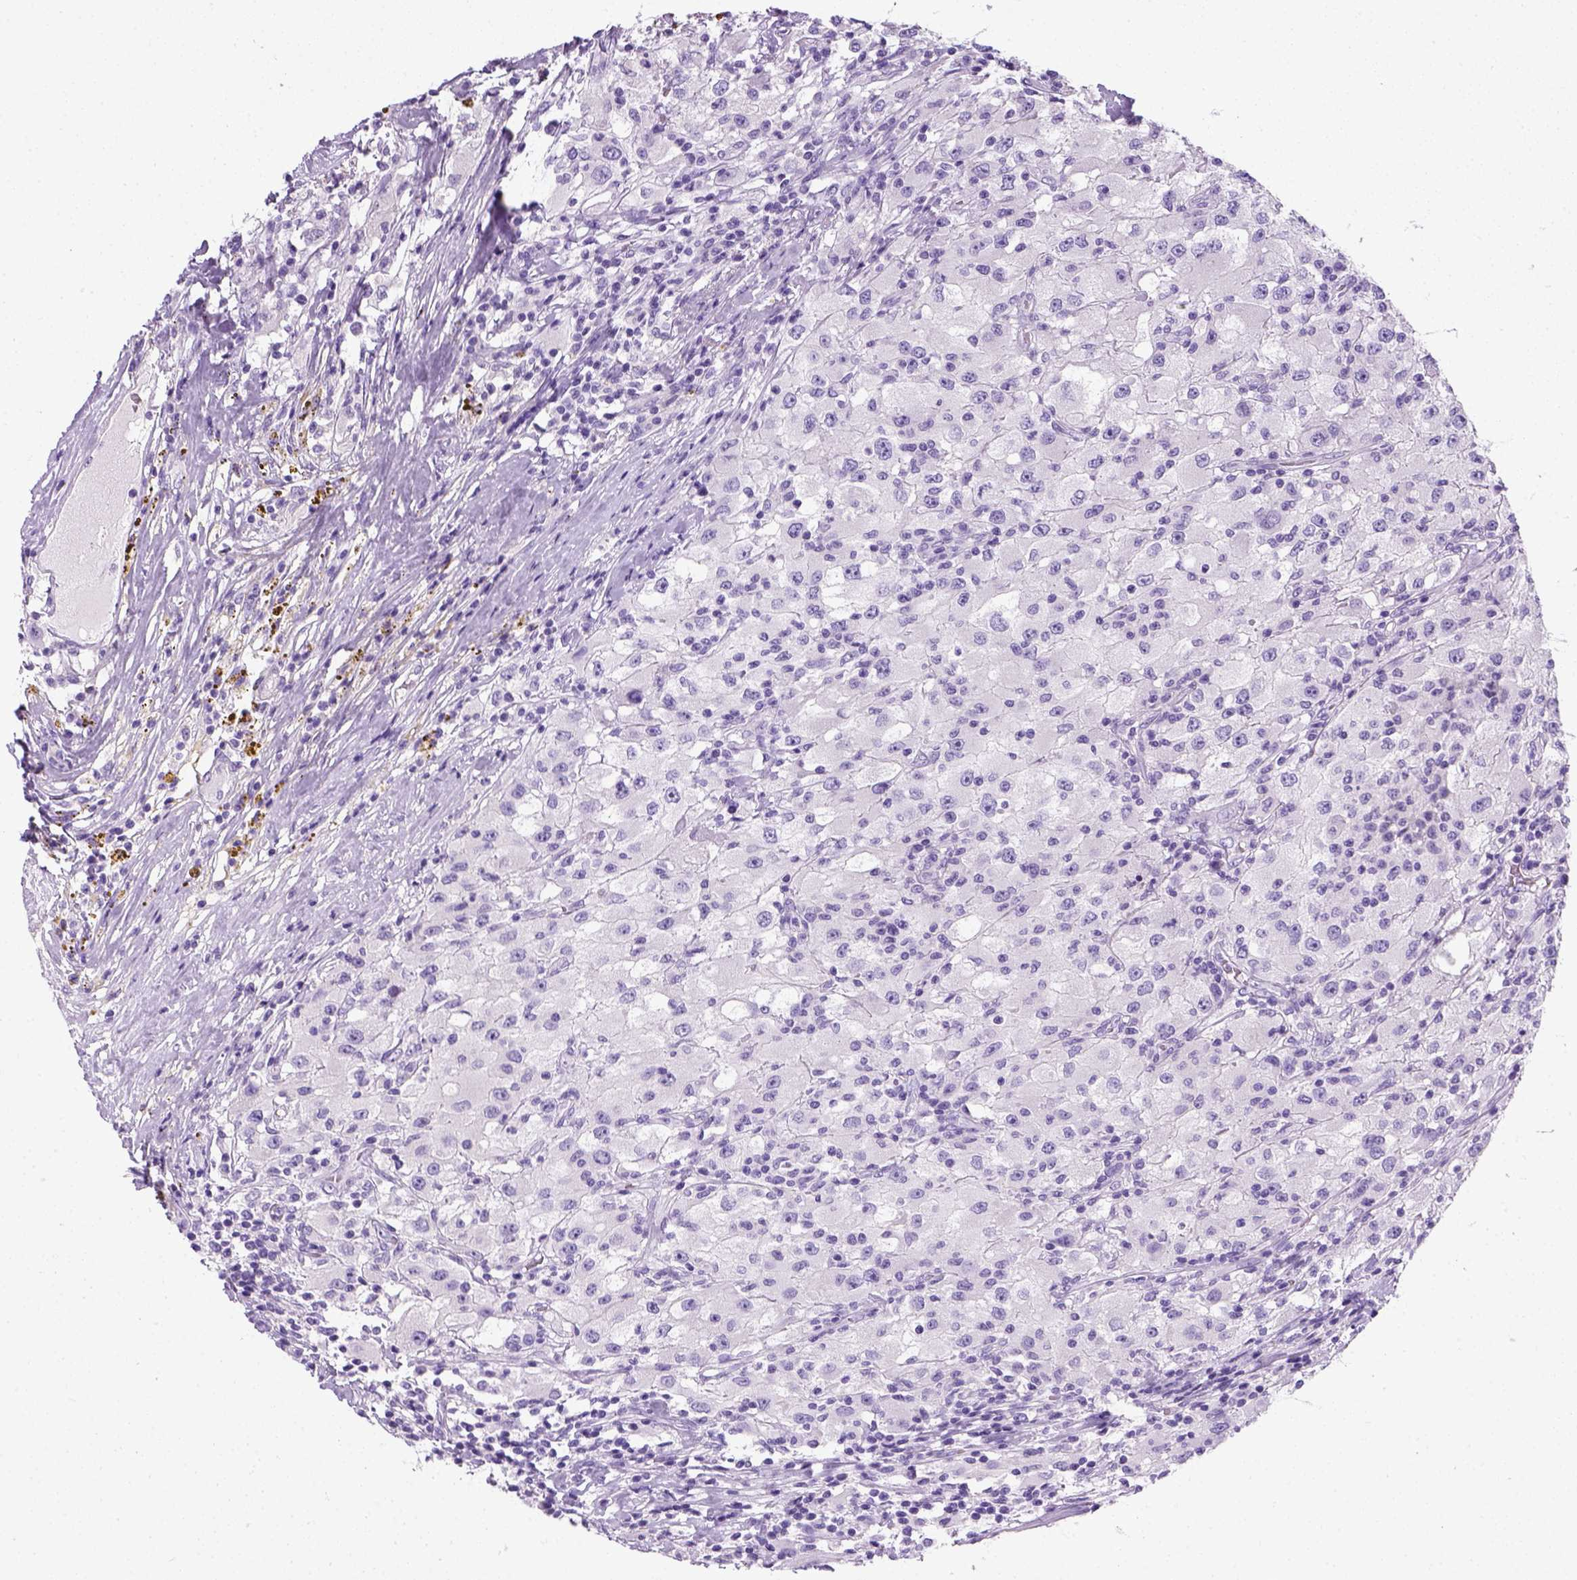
{"staining": {"intensity": "negative", "quantity": "none", "location": "none"}, "tissue": "renal cancer", "cell_type": "Tumor cells", "image_type": "cancer", "snomed": [{"axis": "morphology", "description": "Adenocarcinoma, NOS"}, {"axis": "topography", "description": "Kidney"}], "caption": "Immunohistochemistry (IHC) of renal adenocarcinoma exhibits no positivity in tumor cells. (DAB immunohistochemistry (IHC) visualized using brightfield microscopy, high magnification).", "gene": "KRT71", "patient": {"sex": "female", "age": 67}}